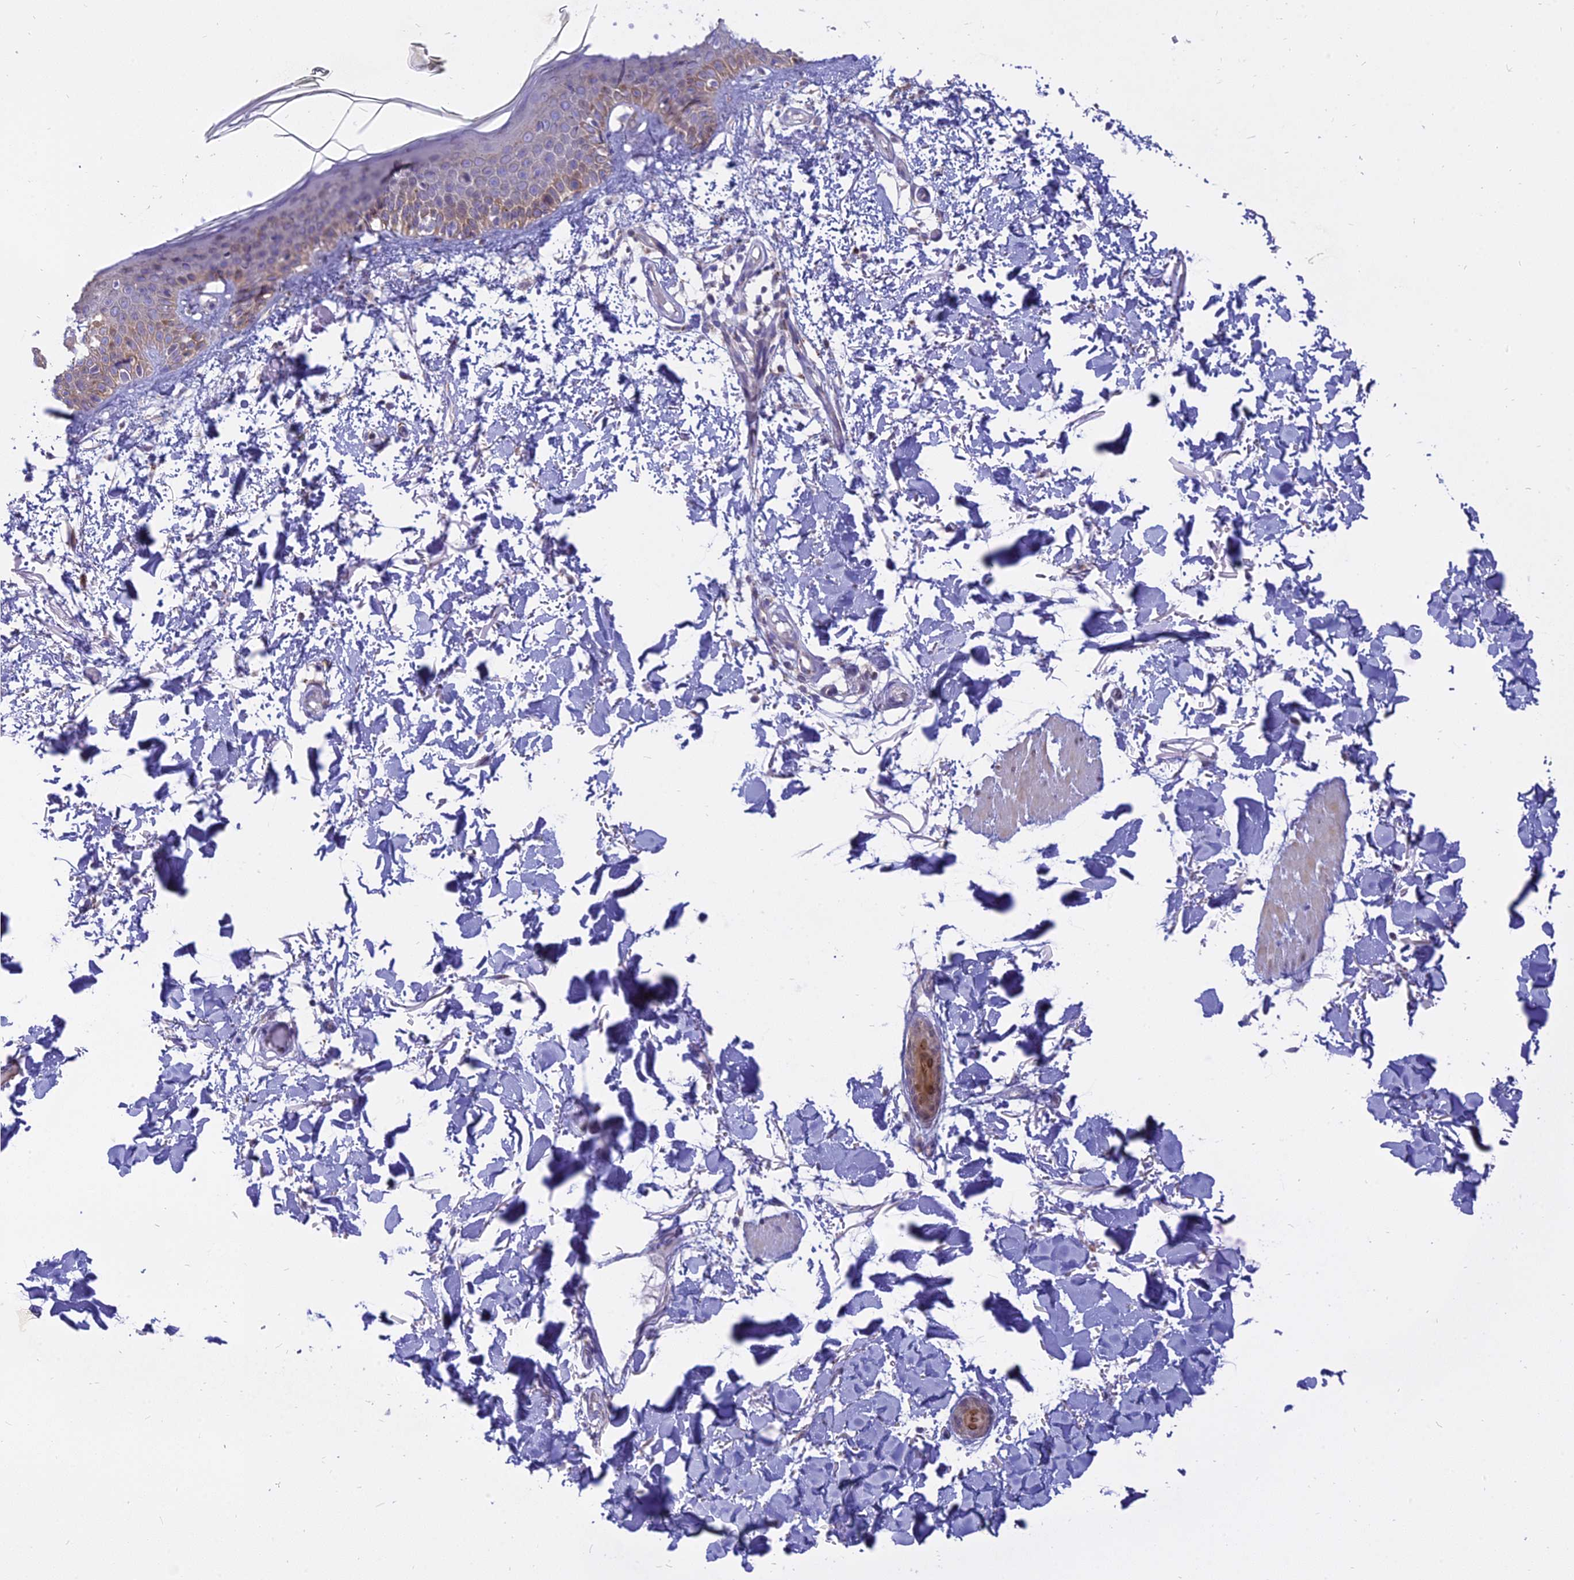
{"staining": {"intensity": "negative", "quantity": "none", "location": "none"}, "tissue": "skin", "cell_type": "Fibroblasts", "image_type": "normal", "snomed": [{"axis": "morphology", "description": "Normal tissue, NOS"}, {"axis": "topography", "description": "Skin"}], "caption": "Protein analysis of unremarkable skin exhibits no significant staining in fibroblasts. Nuclei are stained in blue.", "gene": "CENPV", "patient": {"sex": "male", "age": 62}}